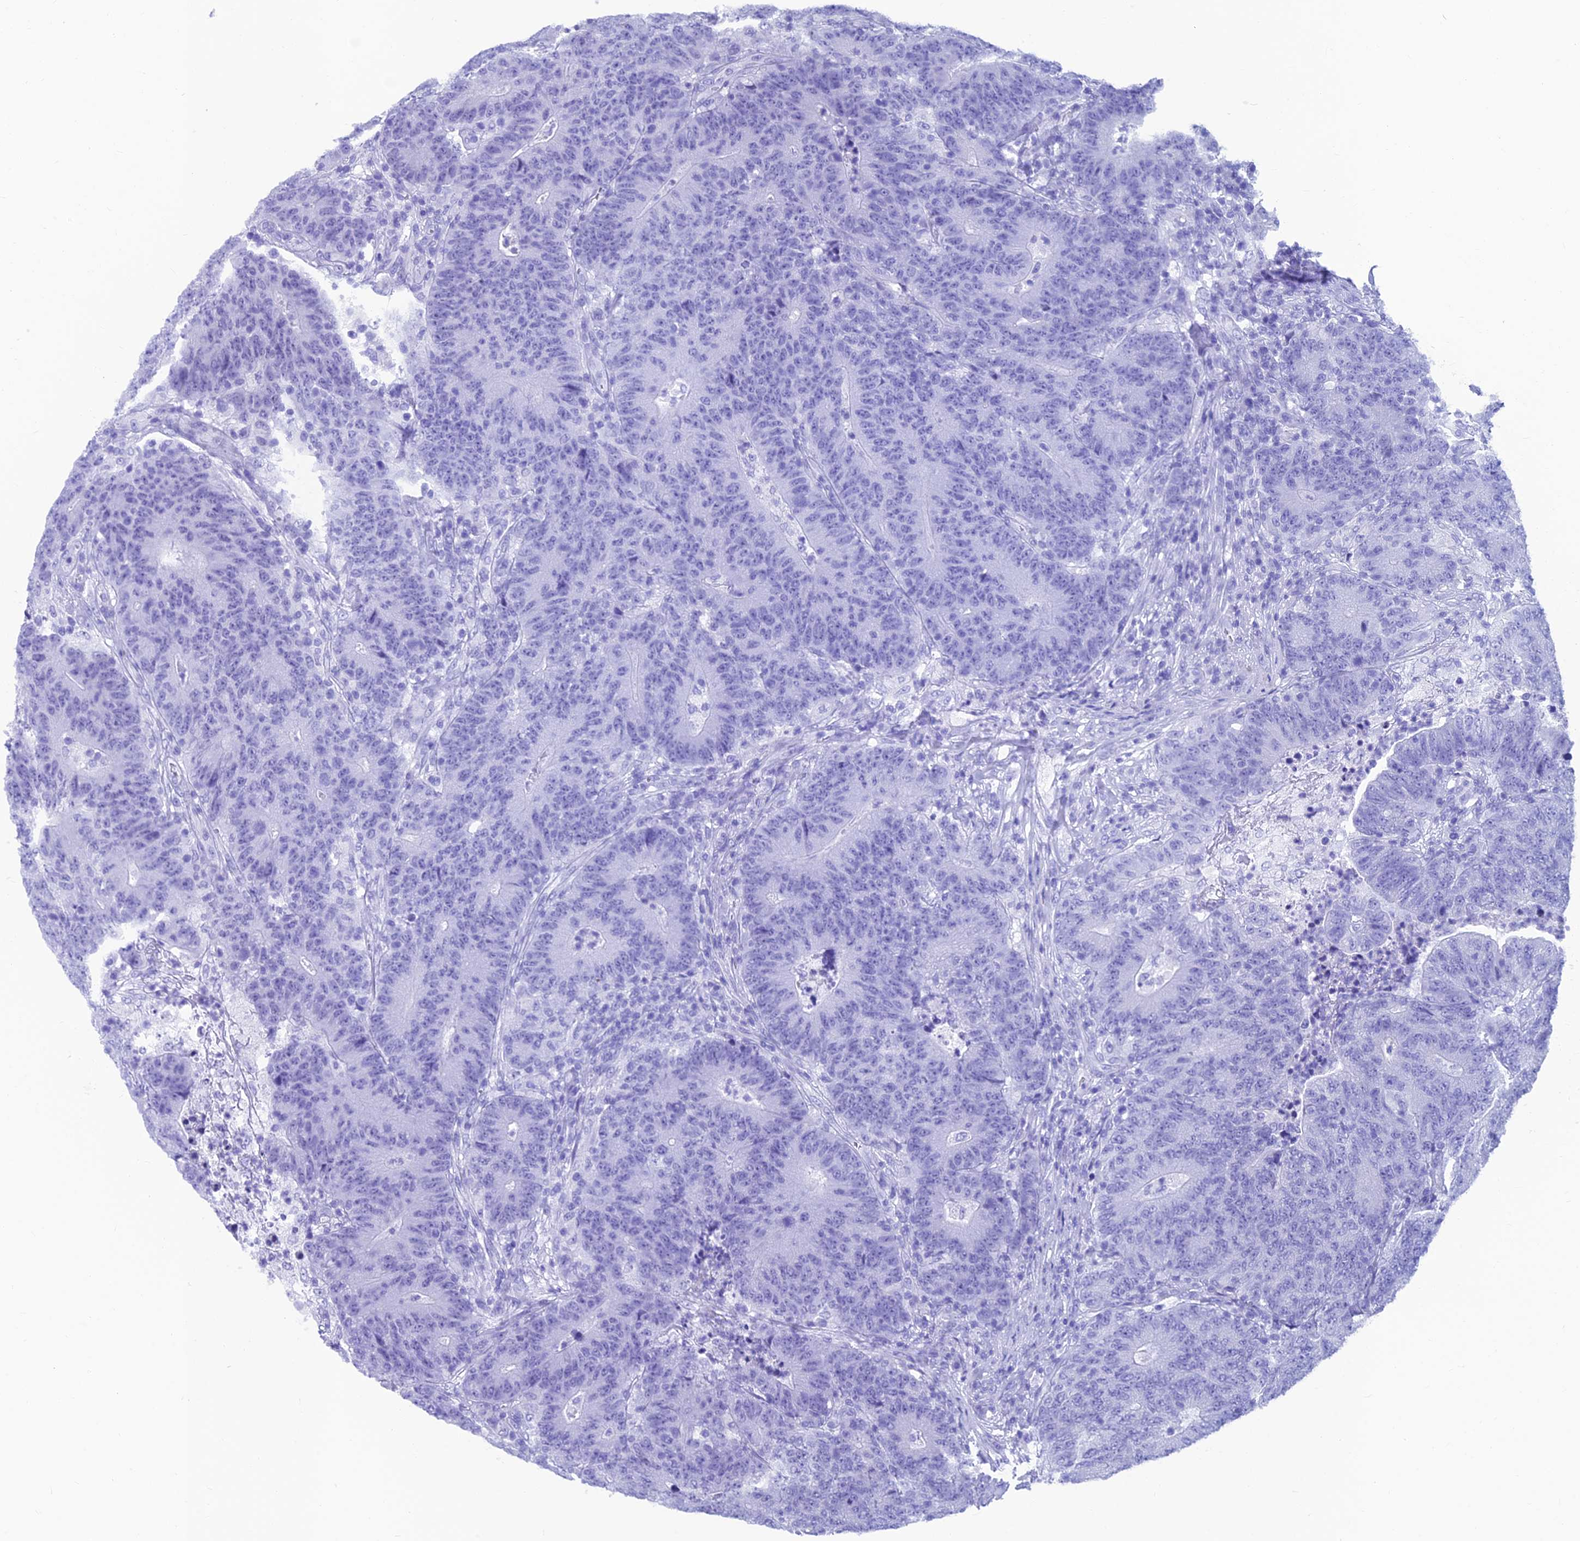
{"staining": {"intensity": "negative", "quantity": "none", "location": "none"}, "tissue": "colorectal cancer", "cell_type": "Tumor cells", "image_type": "cancer", "snomed": [{"axis": "morphology", "description": "Adenocarcinoma, NOS"}, {"axis": "topography", "description": "Colon"}], "caption": "Immunohistochemistry (IHC) image of human adenocarcinoma (colorectal) stained for a protein (brown), which displays no positivity in tumor cells.", "gene": "KIAA1191", "patient": {"sex": "female", "age": 75}}